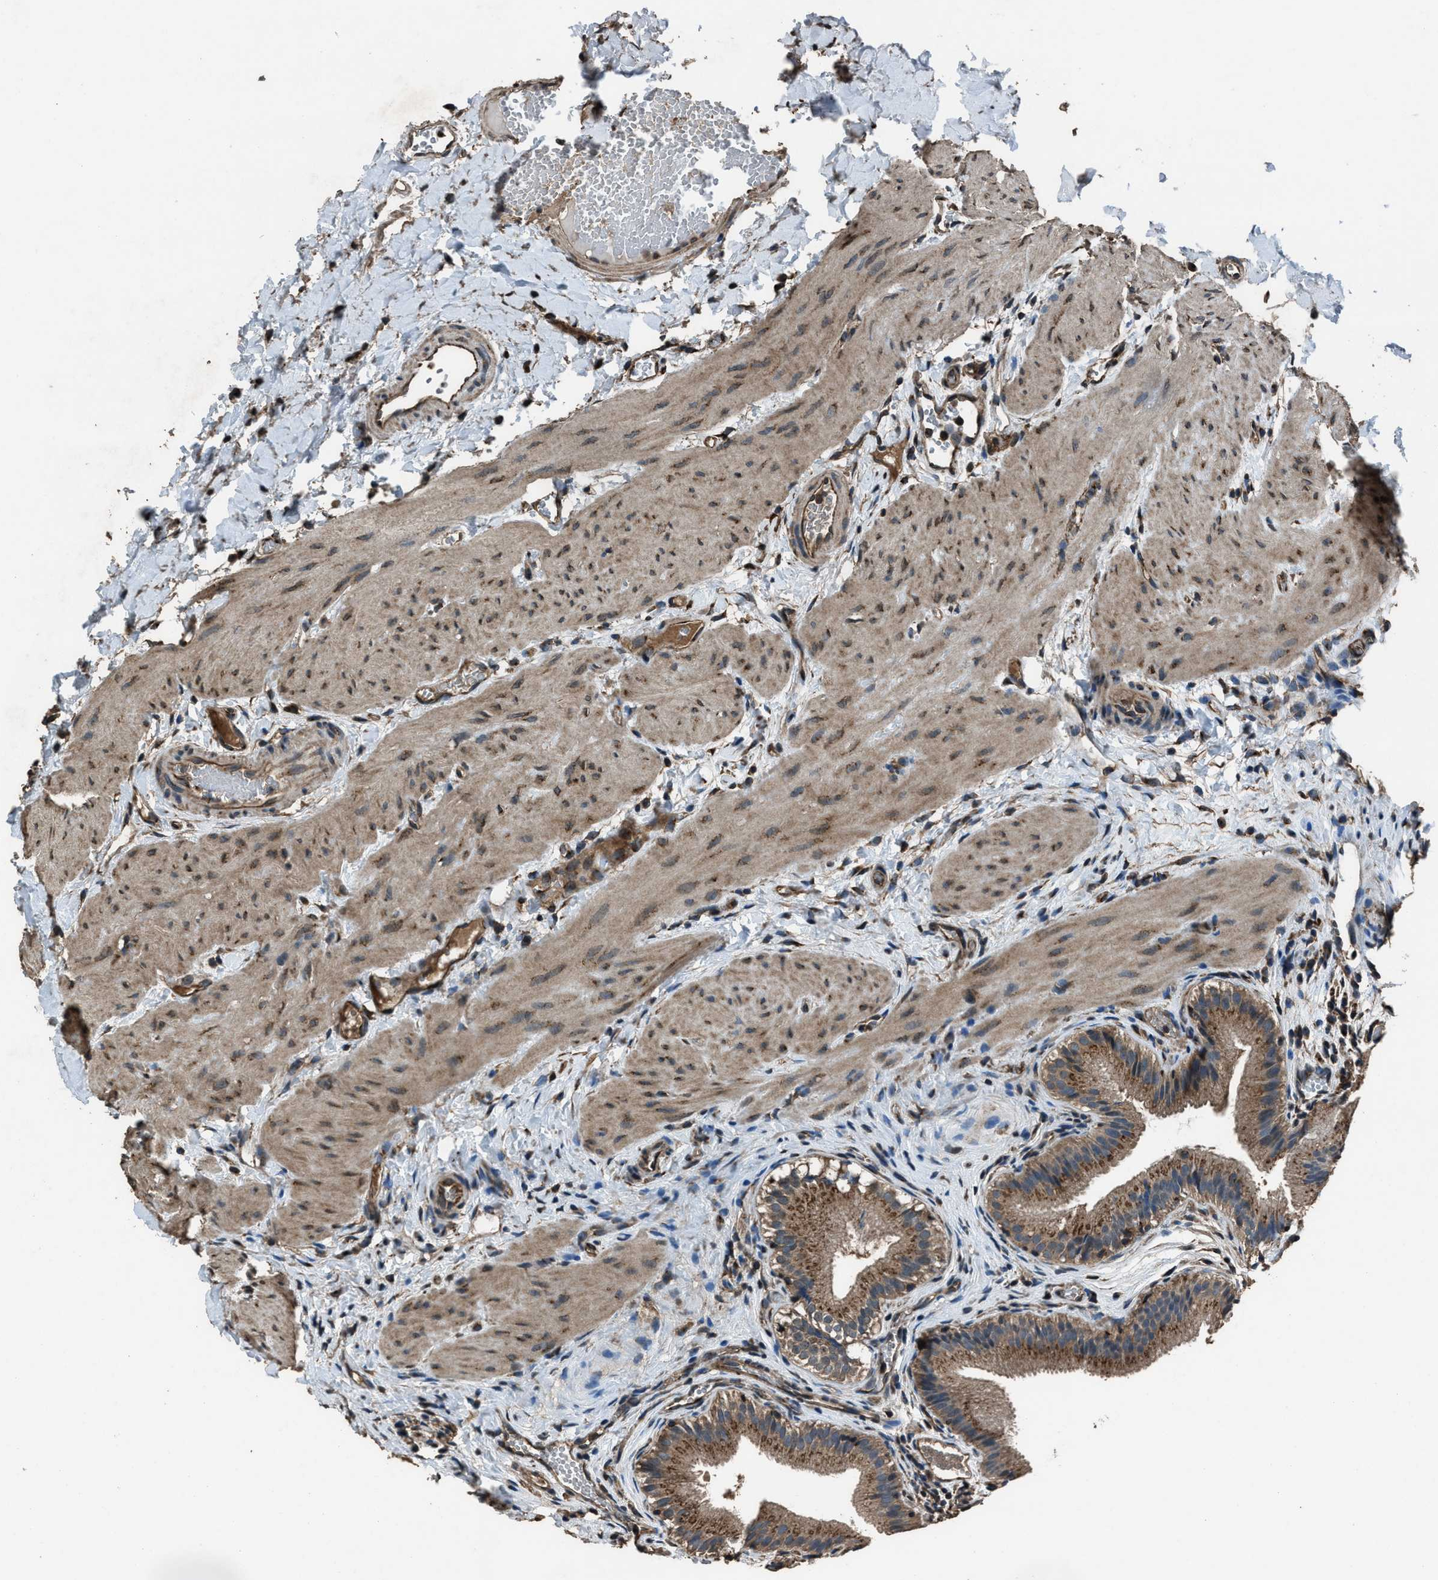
{"staining": {"intensity": "strong", "quantity": ">75%", "location": "cytoplasmic/membranous"}, "tissue": "gallbladder", "cell_type": "Glandular cells", "image_type": "normal", "snomed": [{"axis": "morphology", "description": "Normal tissue, NOS"}, {"axis": "topography", "description": "Gallbladder"}], "caption": "A brown stain labels strong cytoplasmic/membranous staining of a protein in glandular cells of unremarkable gallbladder.", "gene": "SLC38A10", "patient": {"sex": "female", "age": 26}}